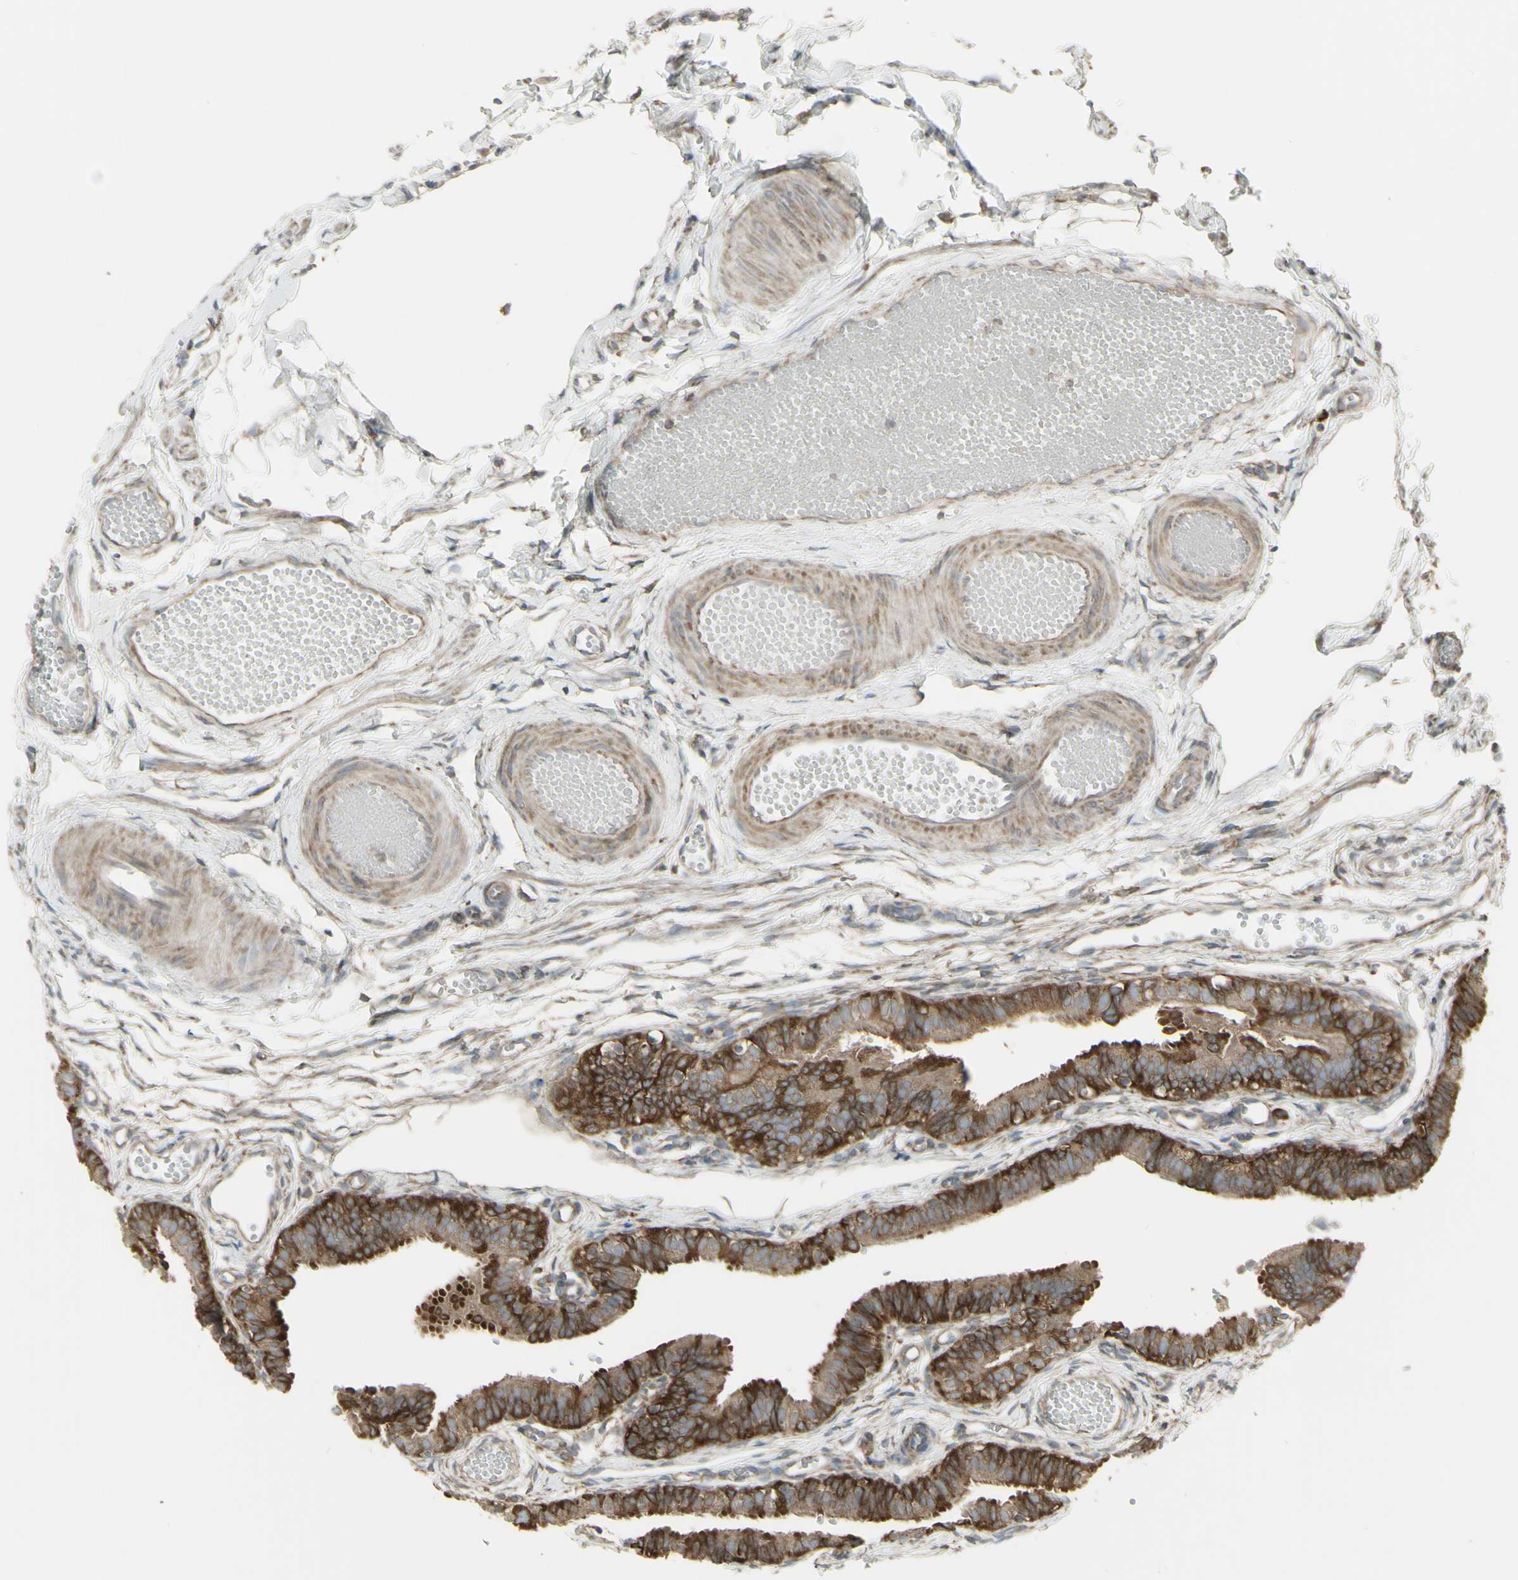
{"staining": {"intensity": "strong", "quantity": ">75%", "location": "cytoplasmic/membranous"}, "tissue": "fallopian tube", "cell_type": "Glandular cells", "image_type": "normal", "snomed": [{"axis": "morphology", "description": "Normal tissue, NOS"}, {"axis": "topography", "description": "Fallopian tube"}, {"axis": "topography", "description": "Placenta"}], "caption": "Protein staining of benign fallopian tube demonstrates strong cytoplasmic/membranous expression in about >75% of glandular cells. (Stains: DAB in brown, nuclei in blue, Microscopy: brightfield microscopy at high magnification).", "gene": "FKBP3", "patient": {"sex": "female", "age": 34}}